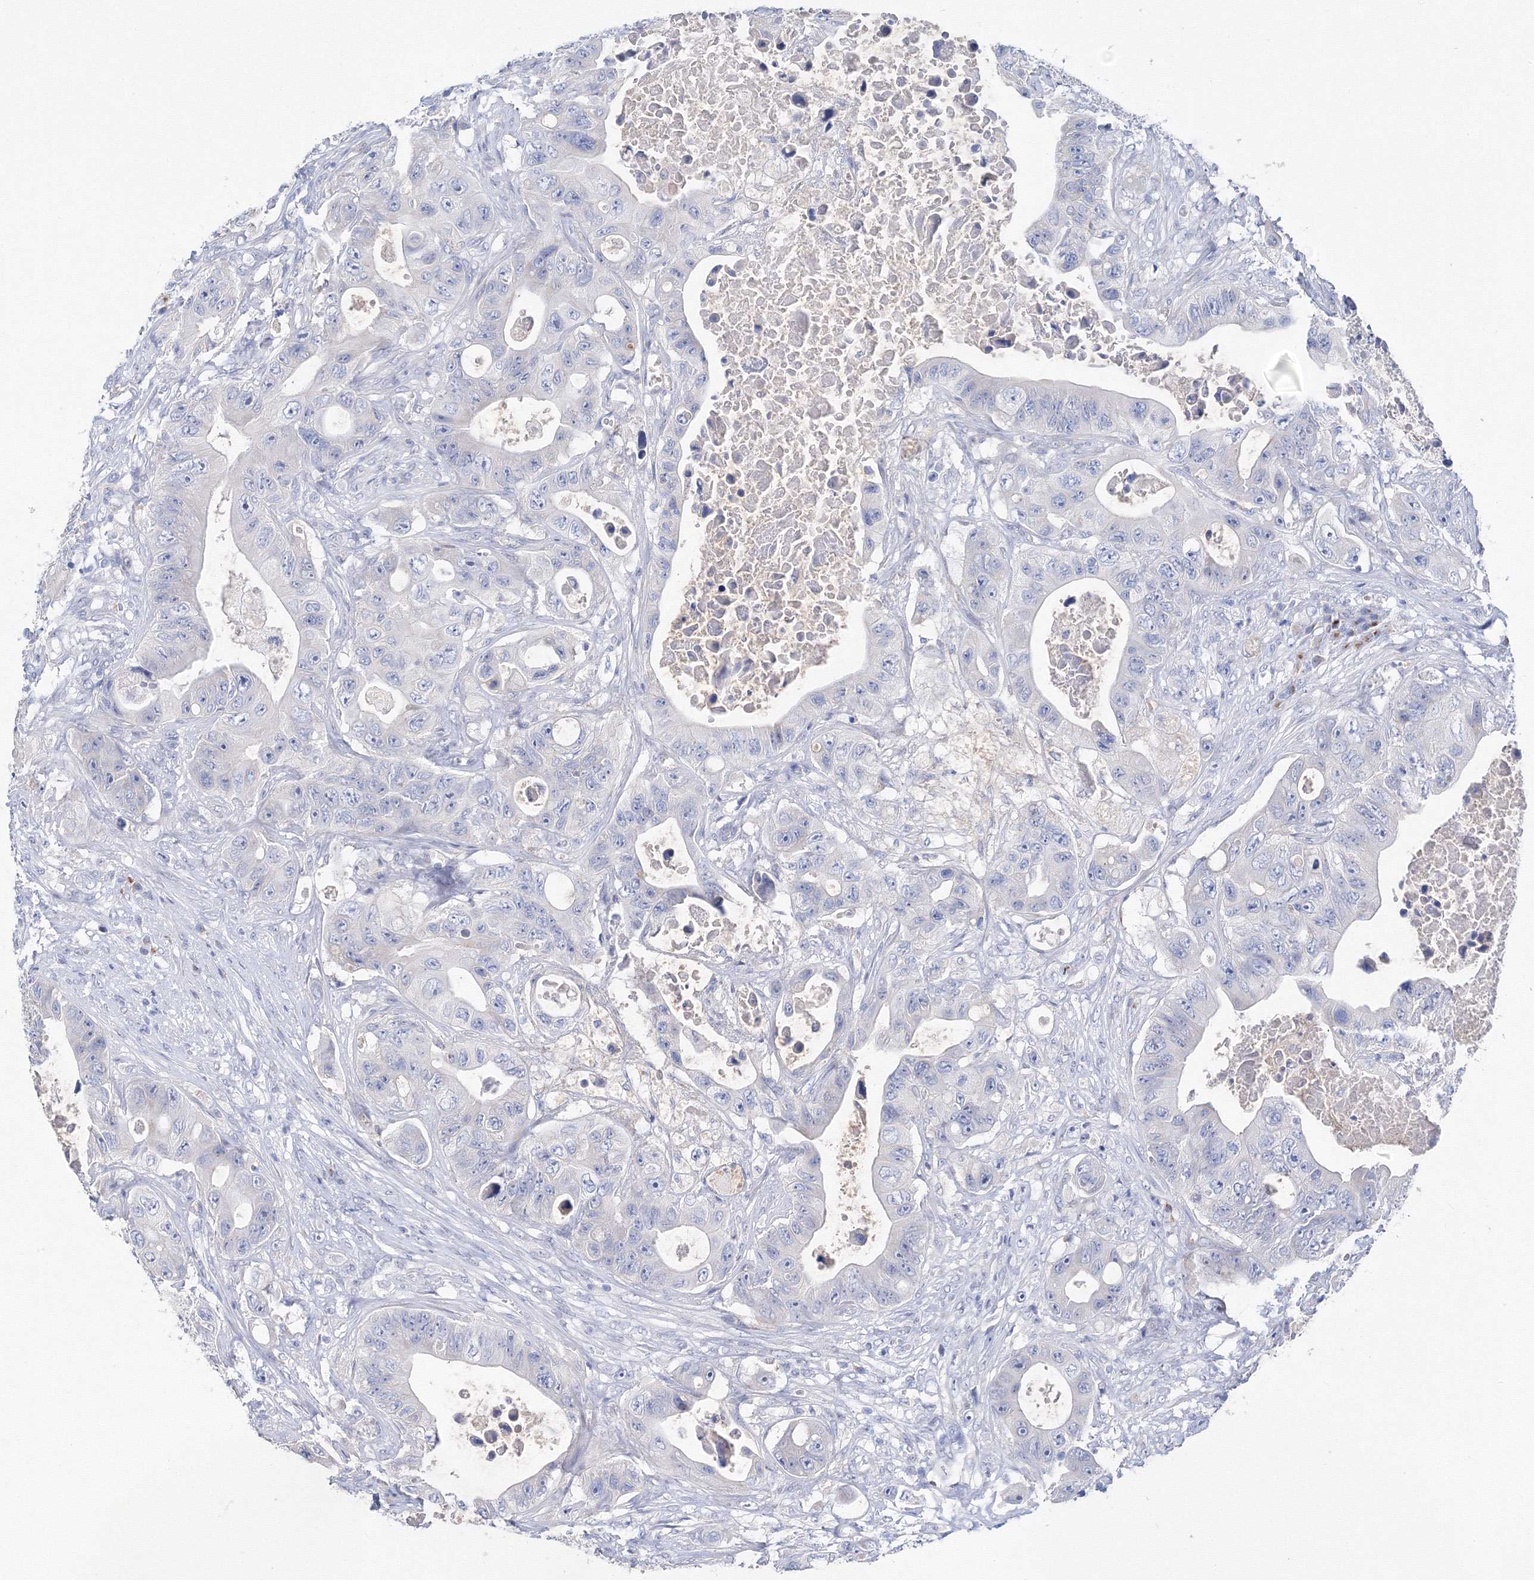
{"staining": {"intensity": "negative", "quantity": "none", "location": "none"}, "tissue": "colorectal cancer", "cell_type": "Tumor cells", "image_type": "cancer", "snomed": [{"axis": "morphology", "description": "Adenocarcinoma, NOS"}, {"axis": "topography", "description": "Colon"}], "caption": "IHC photomicrograph of adenocarcinoma (colorectal) stained for a protein (brown), which demonstrates no staining in tumor cells.", "gene": "TAMM41", "patient": {"sex": "female", "age": 46}}